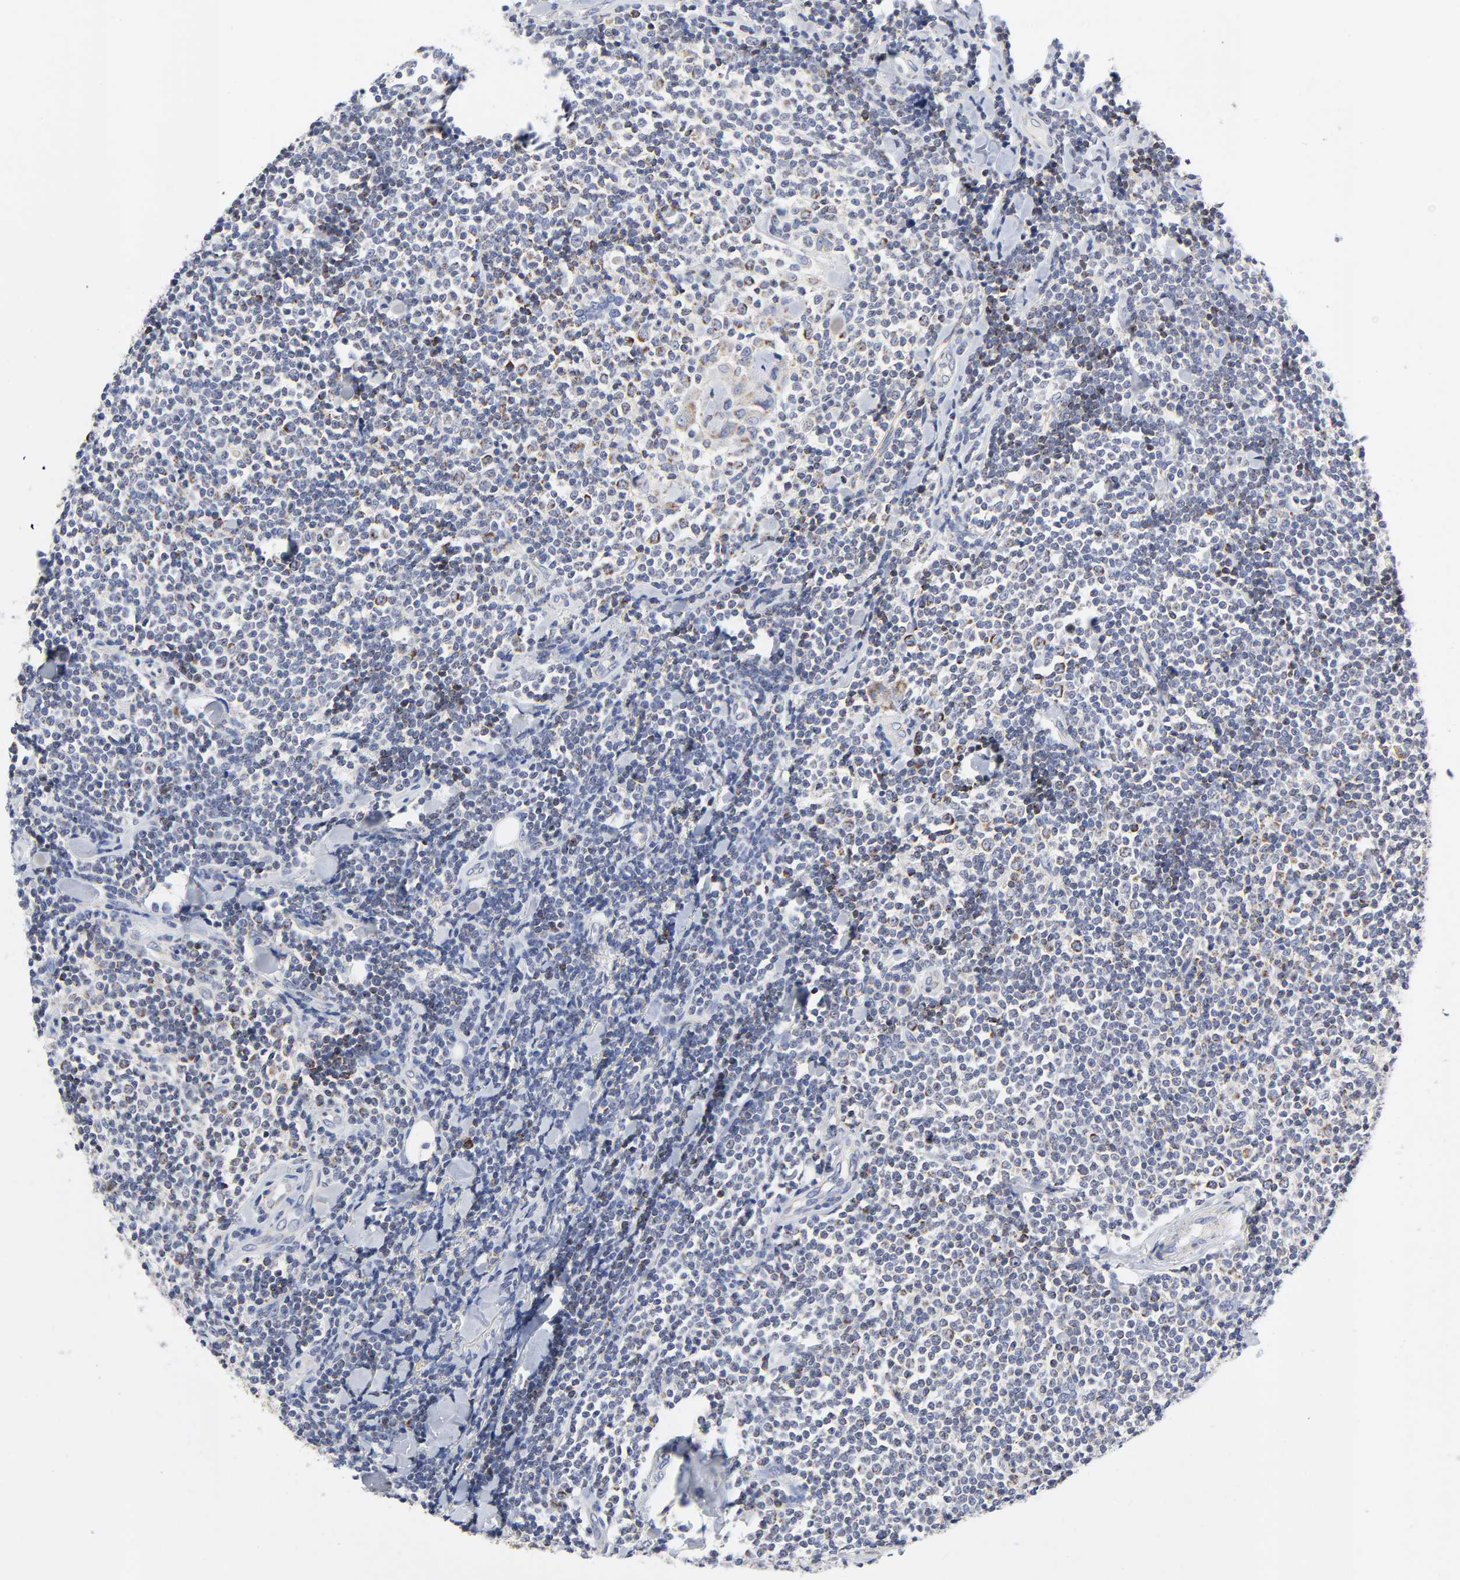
{"staining": {"intensity": "moderate", "quantity": "25%-75%", "location": "cytoplasmic/membranous"}, "tissue": "lymphoma", "cell_type": "Tumor cells", "image_type": "cancer", "snomed": [{"axis": "morphology", "description": "Malignant lymphoma, non-Hodgkin's type, Low grade"}, {"axis": "topography", "description": "Soft tissue"}], "caption": "High-power microscopy captured an immunohistochemistry (IHC) micrograph of lymphoma, revealing moderate cytoplasmic/membranous staining in about 25%-75% of tumor cells. (IHC, brightfield microscopy, high magnification).", "gene": "AOPEP", "patient": {"sex": "male", "age": 92}}